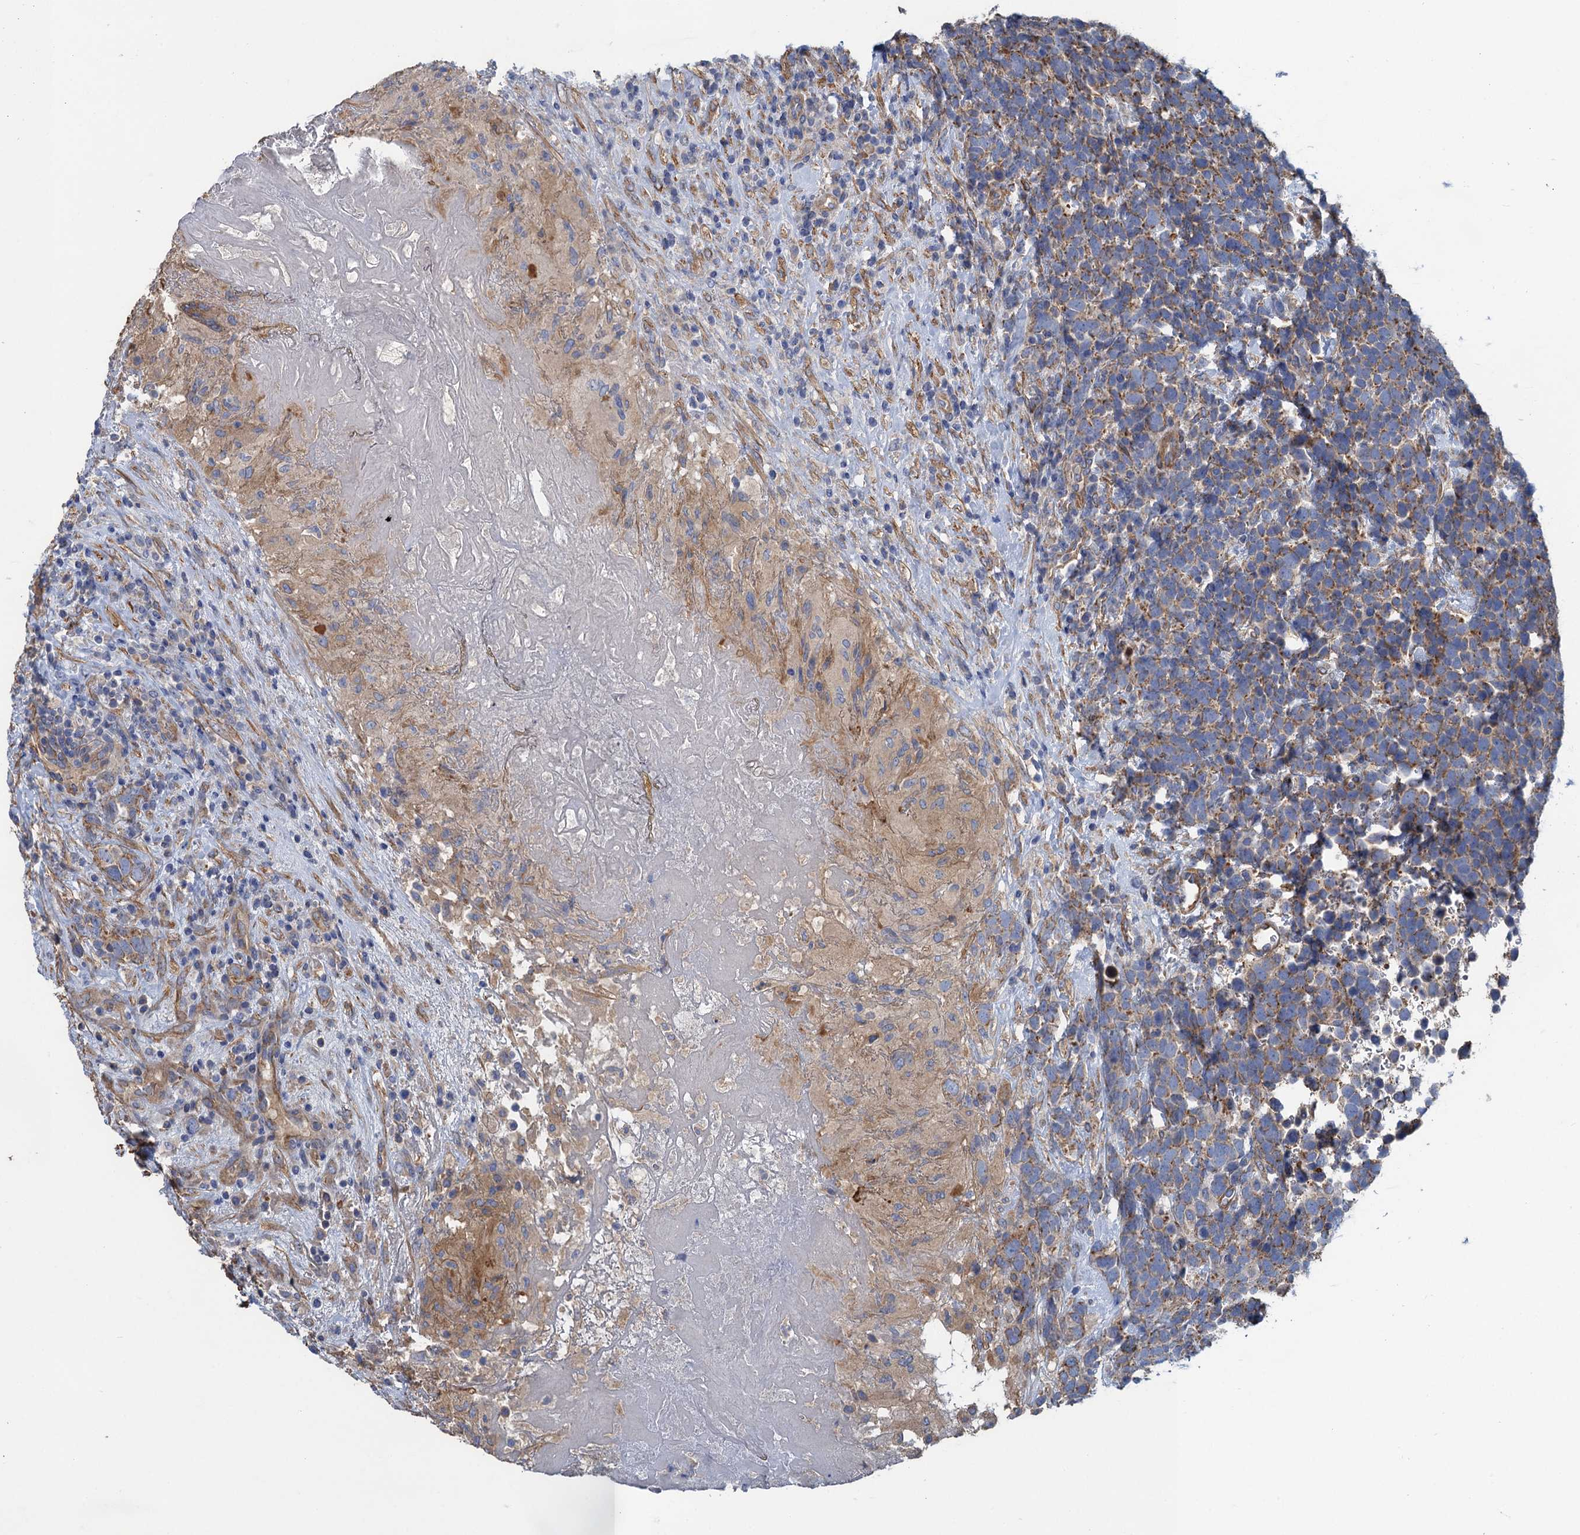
{"staining": {"intensity": "moderate", "quantity": "25%-75%", "location": "cytoplasmic/membranous"}, "tissue": "urothelial cancer", "cell_type": "Tumor cells", "image_type": "cancer", "snomed": [{"axis": "morphology", "description": "Urothelial carcinoma, High grade"}, {"axis": "topography", "description": "Urinary bladder"}], "caption": "This image exhibits immunohistochemistry staining of human high-grade urothelial carcinoma, with medium moderate cytoplasmic/membranous positivity in approximately 25%-75% of tumor cells.", "gene": "GCSH", "patient": {"sex": "female", "age": 82}}